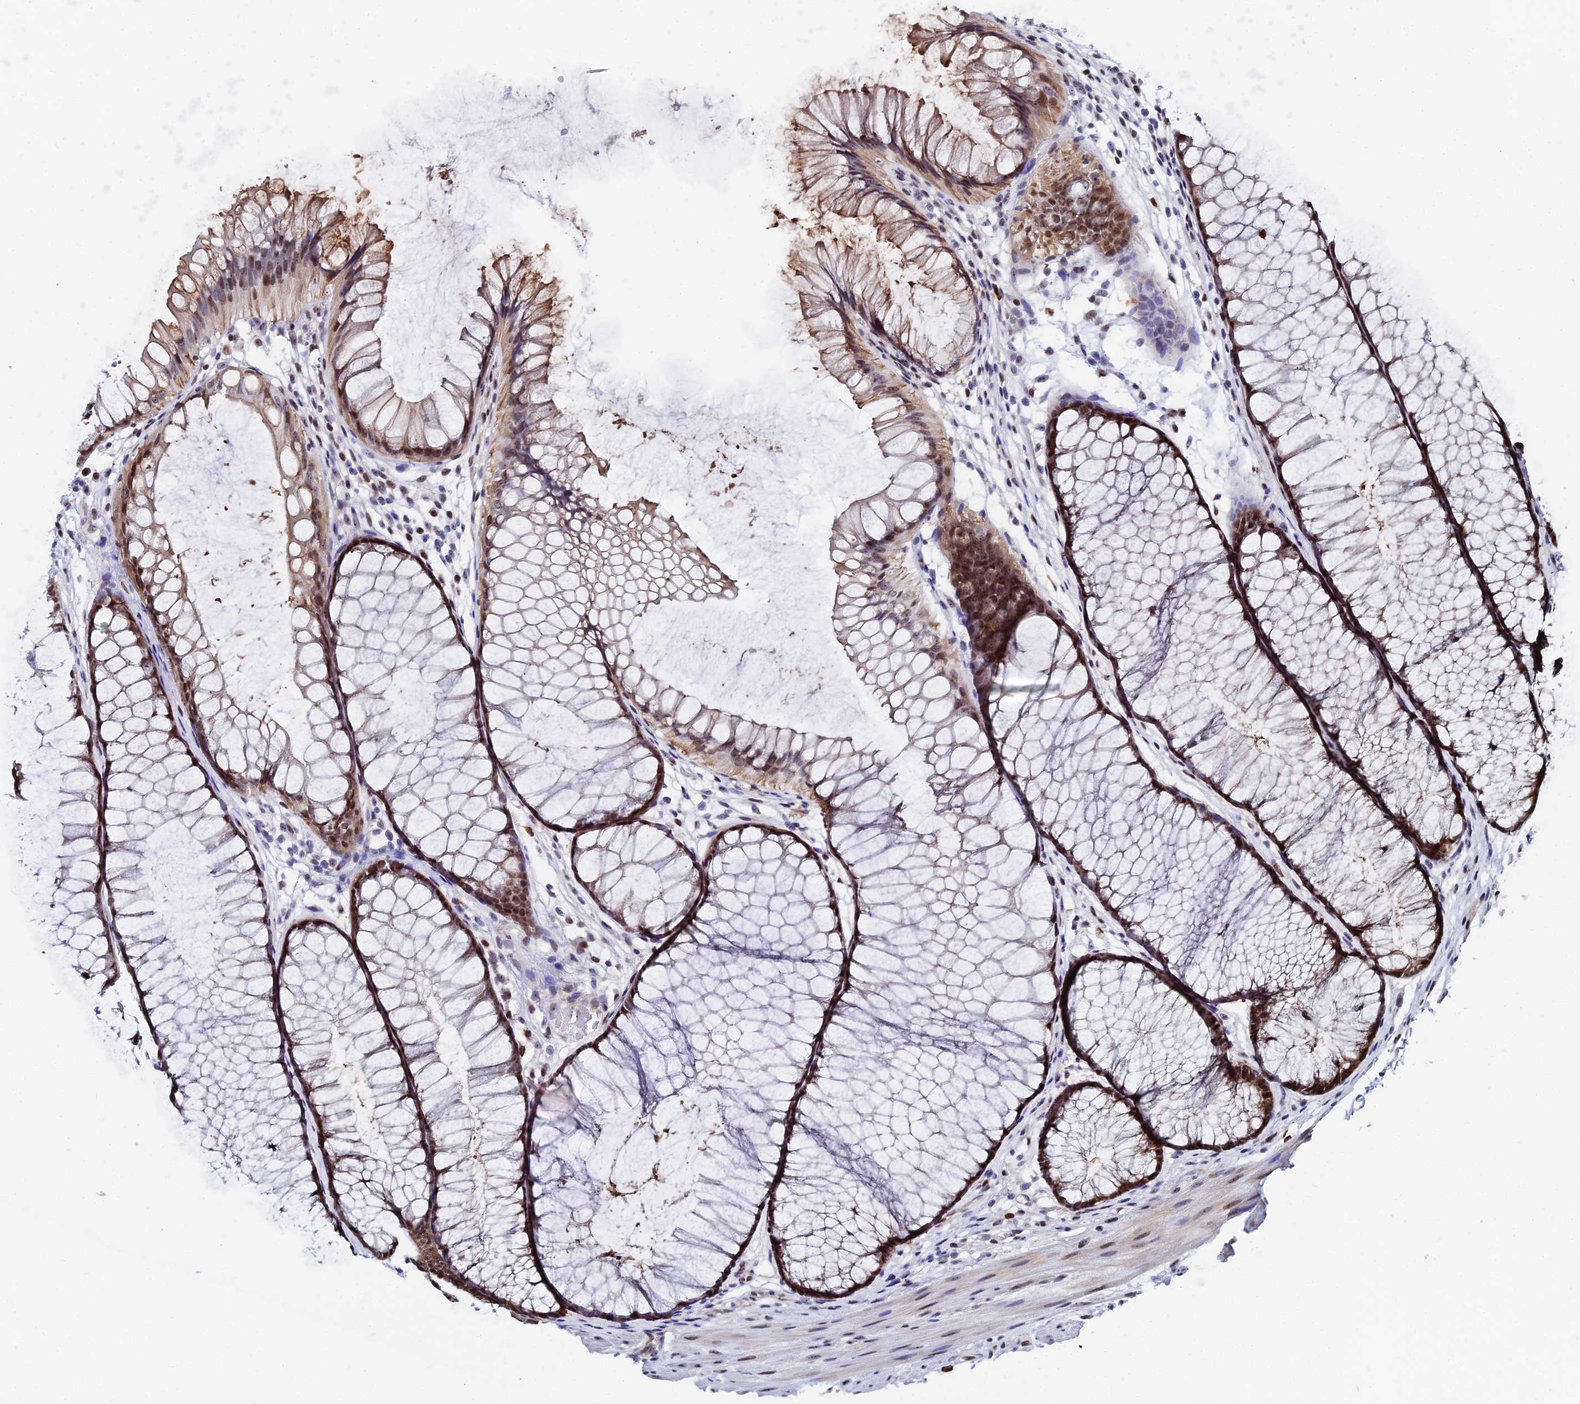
{"staining": {"intensity": "moderate", "quantity": ">75%", "location": "nuclear"}, "tissue": "colon", "cell_type": "Endothelial cells", "image_type": "normal", "snomed": [{"axis": "morphology", "description": "Normal tissue, NOS"}, {"axis": "topography", "description": "Colon"}], "caption": "This micrograph demonstrates unremarkable colon stained with immunohistochemistry to label a protein in brown. The nuclear of endothelial cells show moderate positivity for the protein. Nuclei are counter-stained blue.", "gene": "TIFA", "patient": {"sex": "female", "age": 82}}